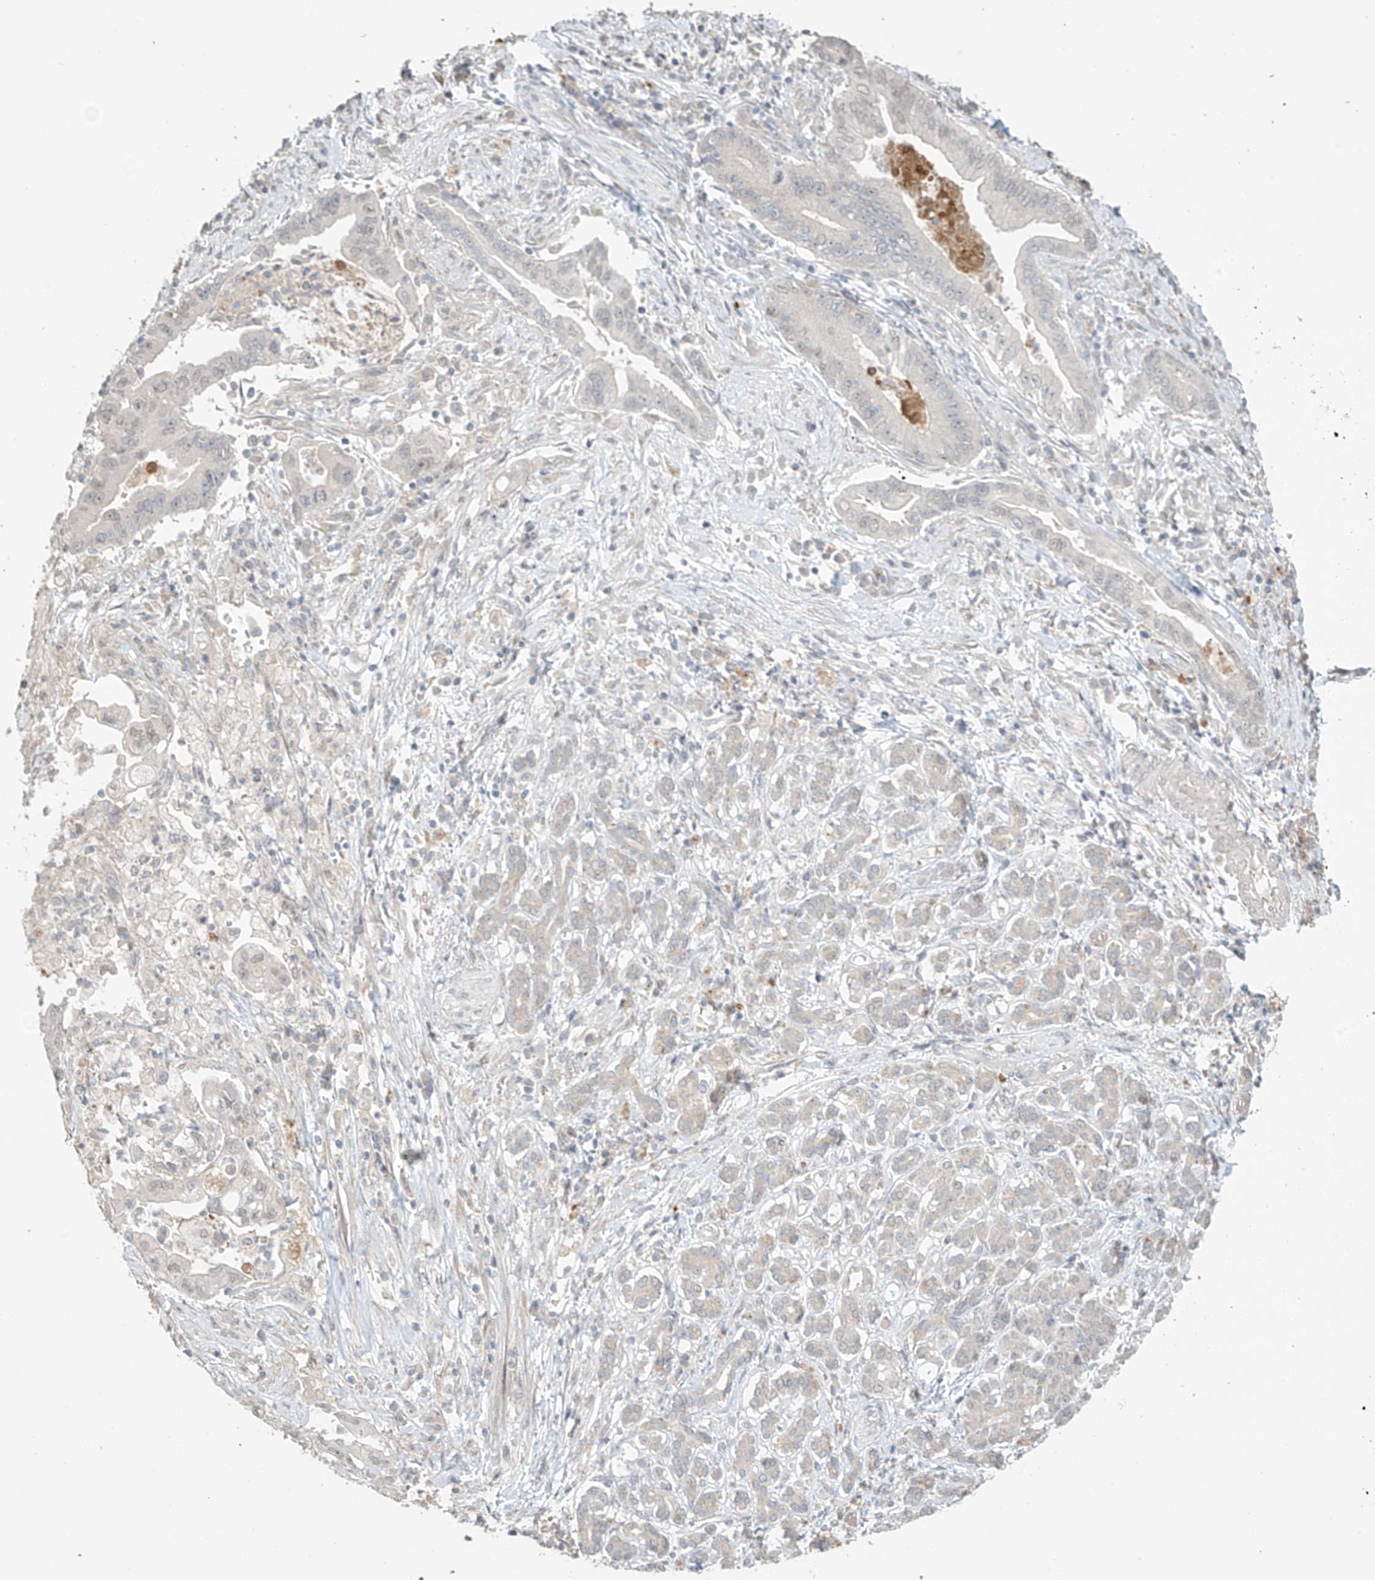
{"staining": {"intensity": "negative", "quantity": "none", "location": "none"}, "tissue": "pancreatic cancer", "cell_type": "Tumor cells", "image_type": "cancer", "snomed": [{"axis": "morphology", "description": "Adenocarcinoma, NOS"}, {"axis": "topography", "description": "Pancreas"}], "caption": "Protein analysis of pancreatic adenocarcinoma displays no significant positivity in tumor cells.", "gene": "SLFN14", "patient": {"sex": "male", "age": 78}}